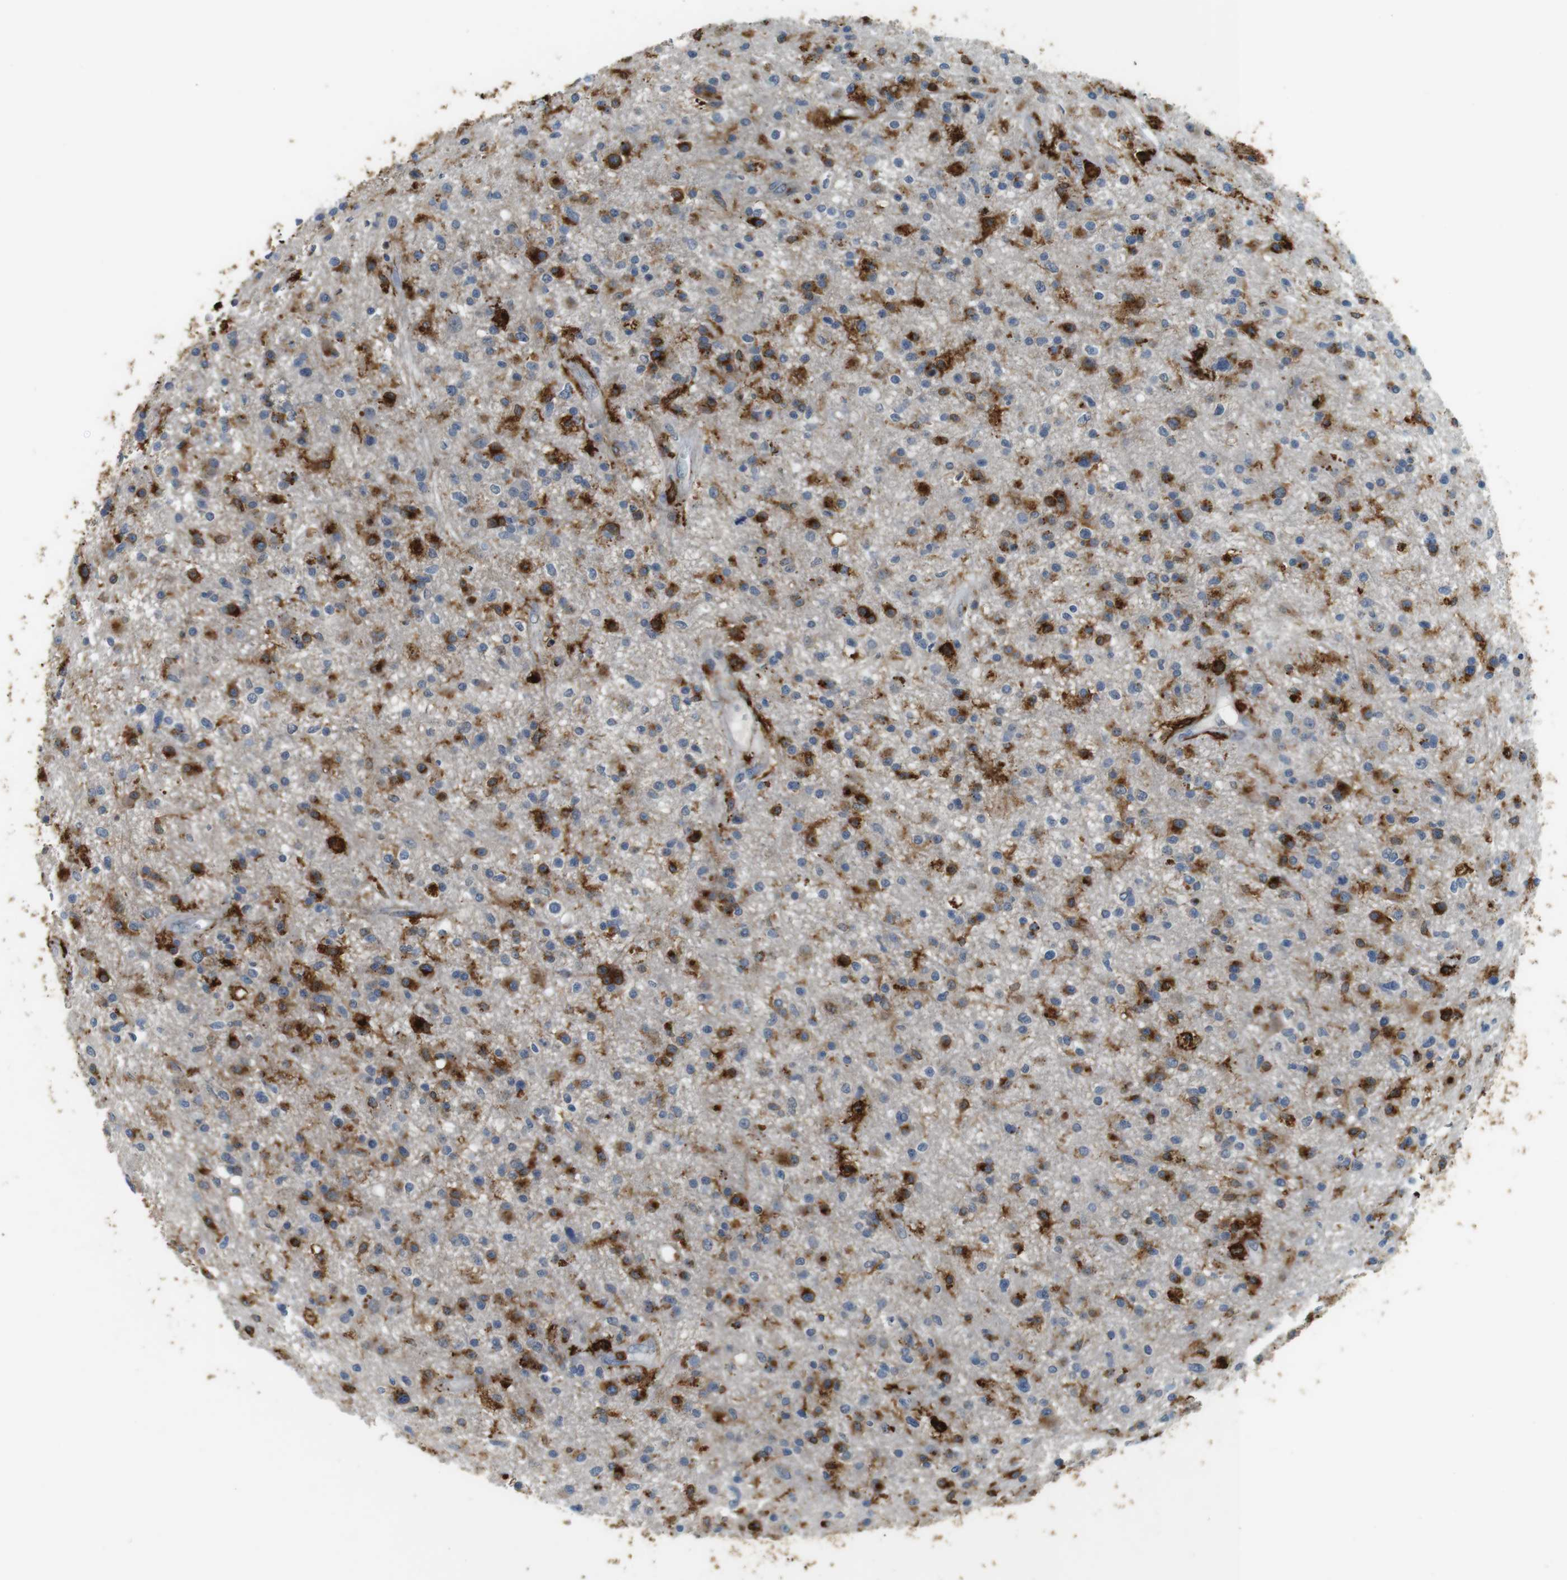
{"staining": {"intensity": "strong", "quantity": "25%-75%", "location": "cytoplasmic/membranous"}, "tissue": "glioma", "cell_type": "Tumor cells", "image_type": "cancer", "snomed": [{"axis": "morphology", "description": "Glioma, malignant, High grade"}, {"axis": "topography", "description": "Brain"}], "caption": "IHC (DAB) staining of glioma demonstrates strong cytoplasmic/membranous protein staining in about 25%-75% of tumor cells.", "gene": "HLA-DRA", "patient": {"sex": "male", "age": 33}}